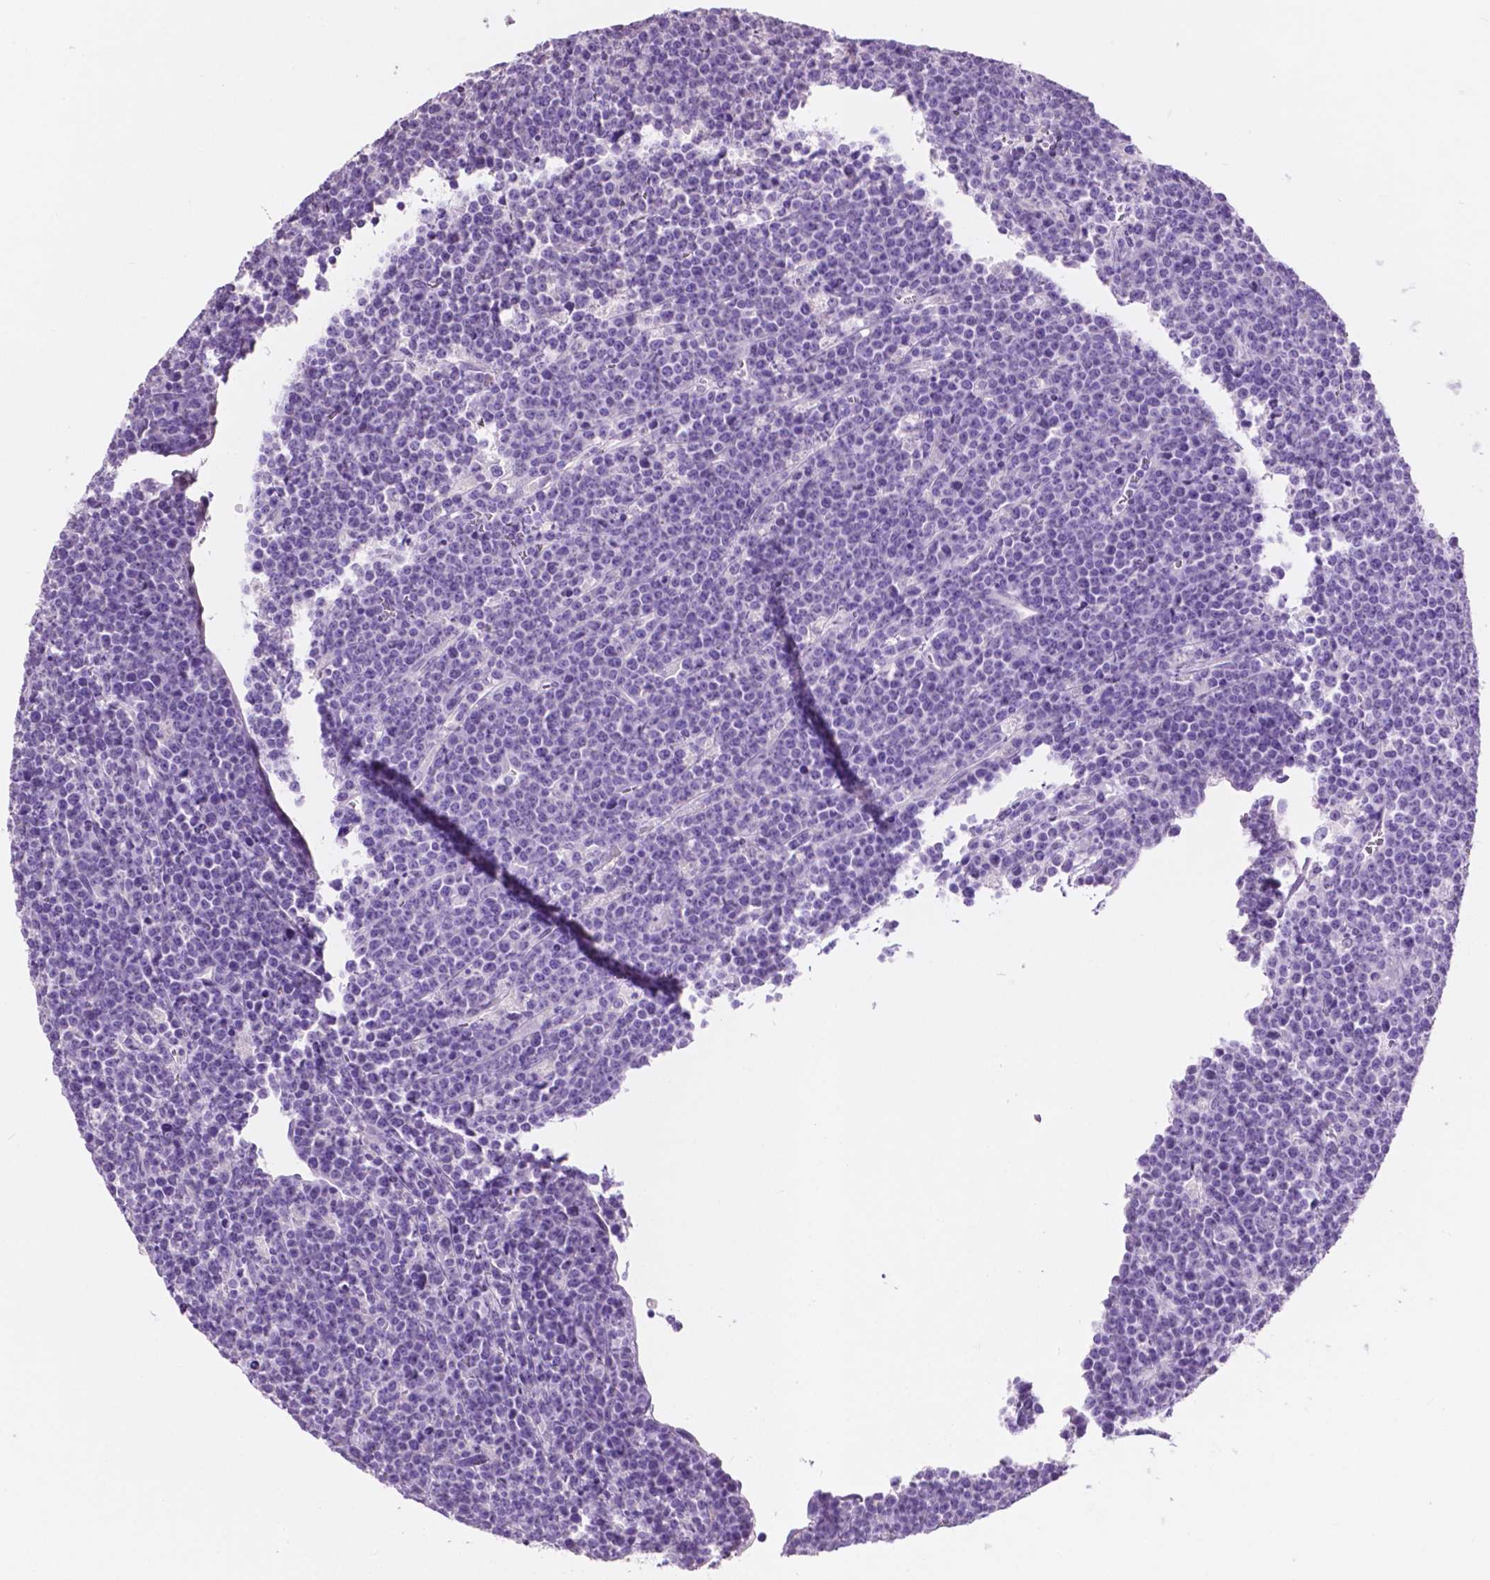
{"staining": {"intensity": "negative", "quantity": "none", "location": "none"}, "tissue": "lymphoma", "cell_type": "Tumor cells", "image_type": "cancer", "snomed": [{"axis": "morphology", "description": "Malignant lymphoma, non-Hodgkin's type, High grade"}, {"axis": "topography", "description": "Ovary"}], "caption": "IHC of human high-grade malignant lymphoma, non-Hodgkin's type demonstrates no positivity in tumor cells.", "gene": "CLDN17", "patient": {"sex": "female", "age": 56}}